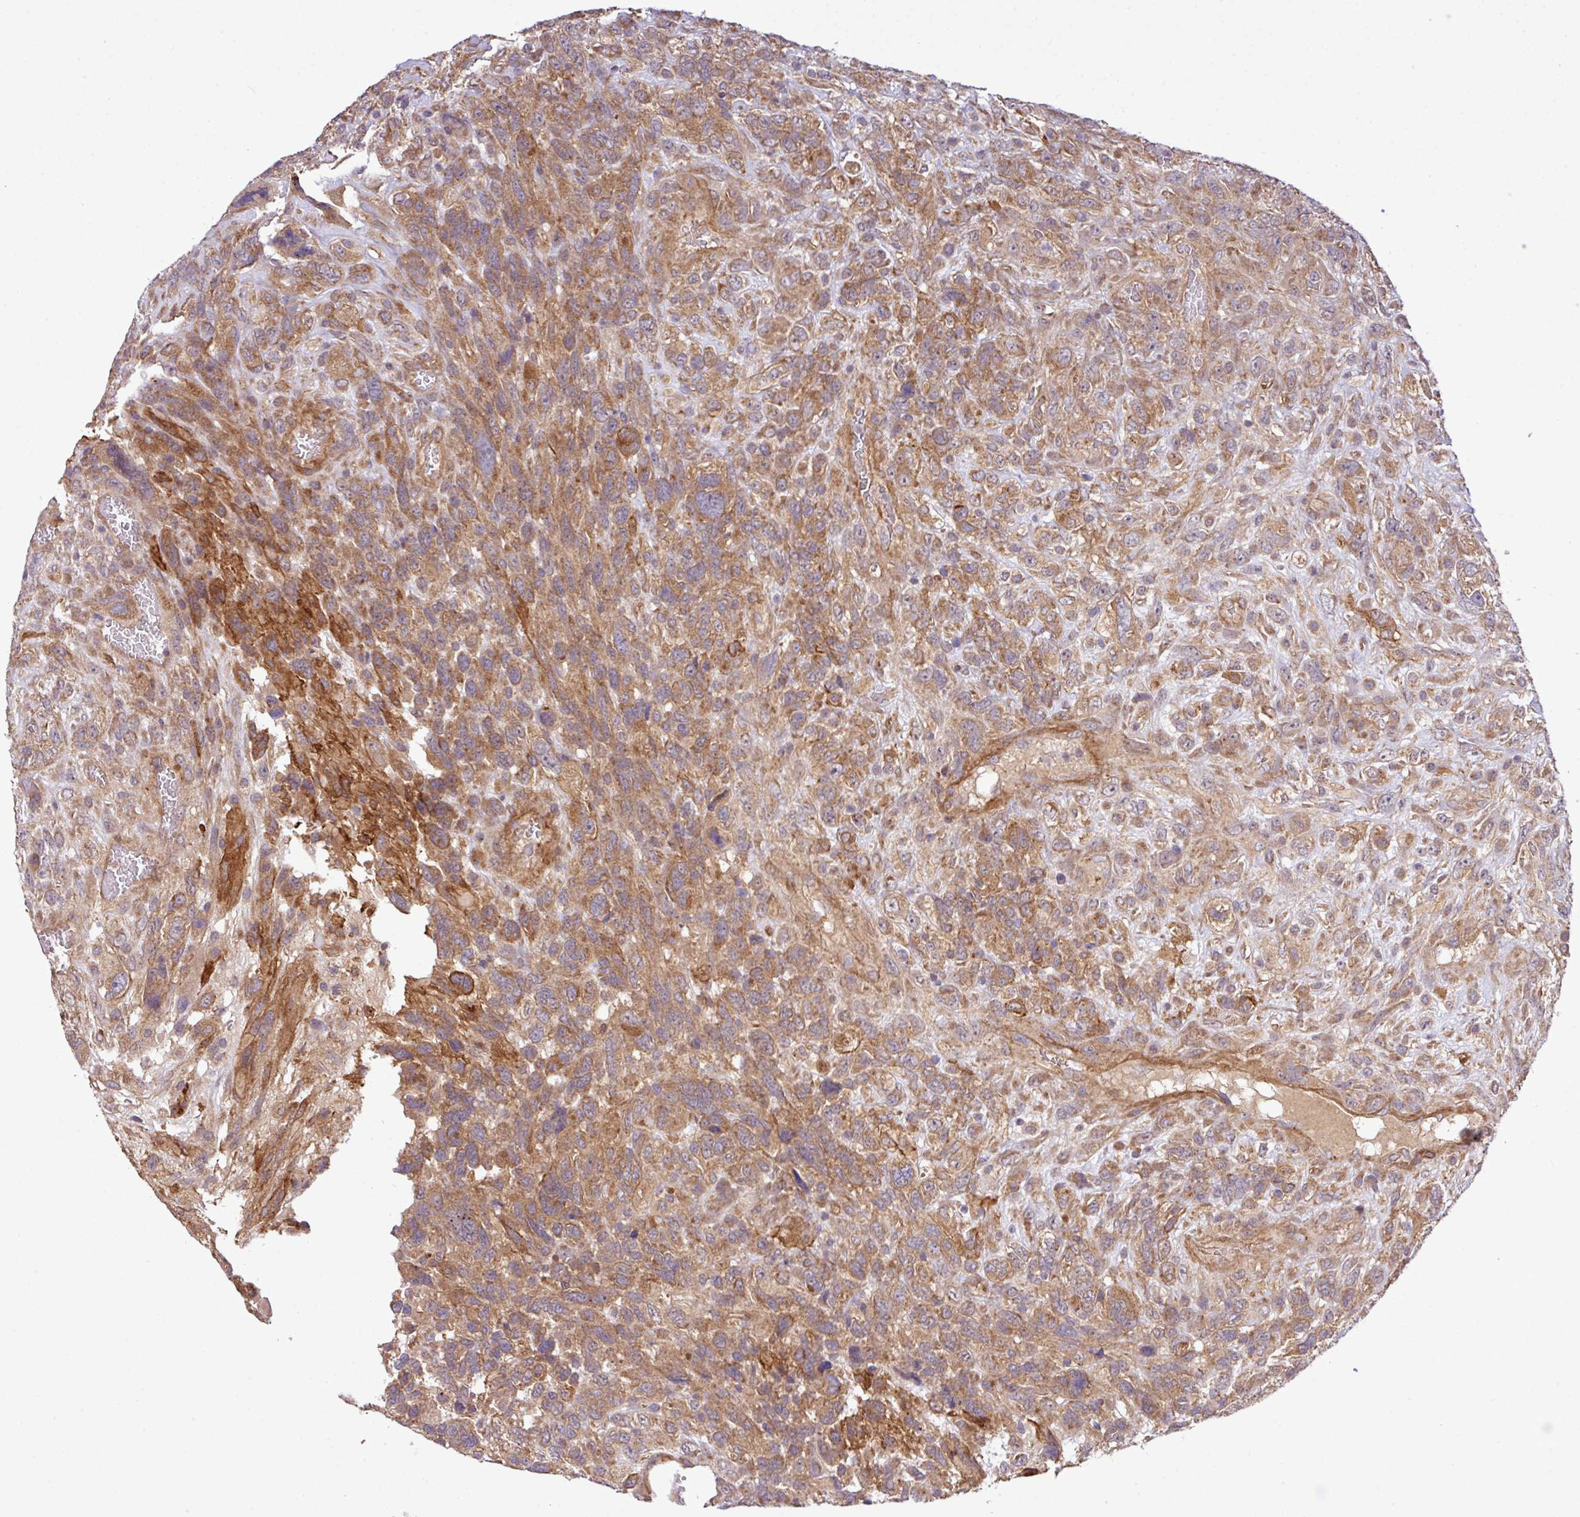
{"staining": {"intensity": "moderate", "quantity": ">75%", "location": "cytoplasmic/membranous"}, "tissue": "glioma", "cell_type": "Tumor cells", "image_type": "cancer", "snomed": [{"axis": "morphology", "description": "Glioma, malignant, High grade"}, {"axis": "topography", "description": "Brain"}], "caption": "Protein staining reveals moderate cytoplasmic/membranous positivity in approximately >75% of tumor cells in malignant high-grade glioma.", "gene": "XIAP", "patient": {"sex": "male", "age": 61}}